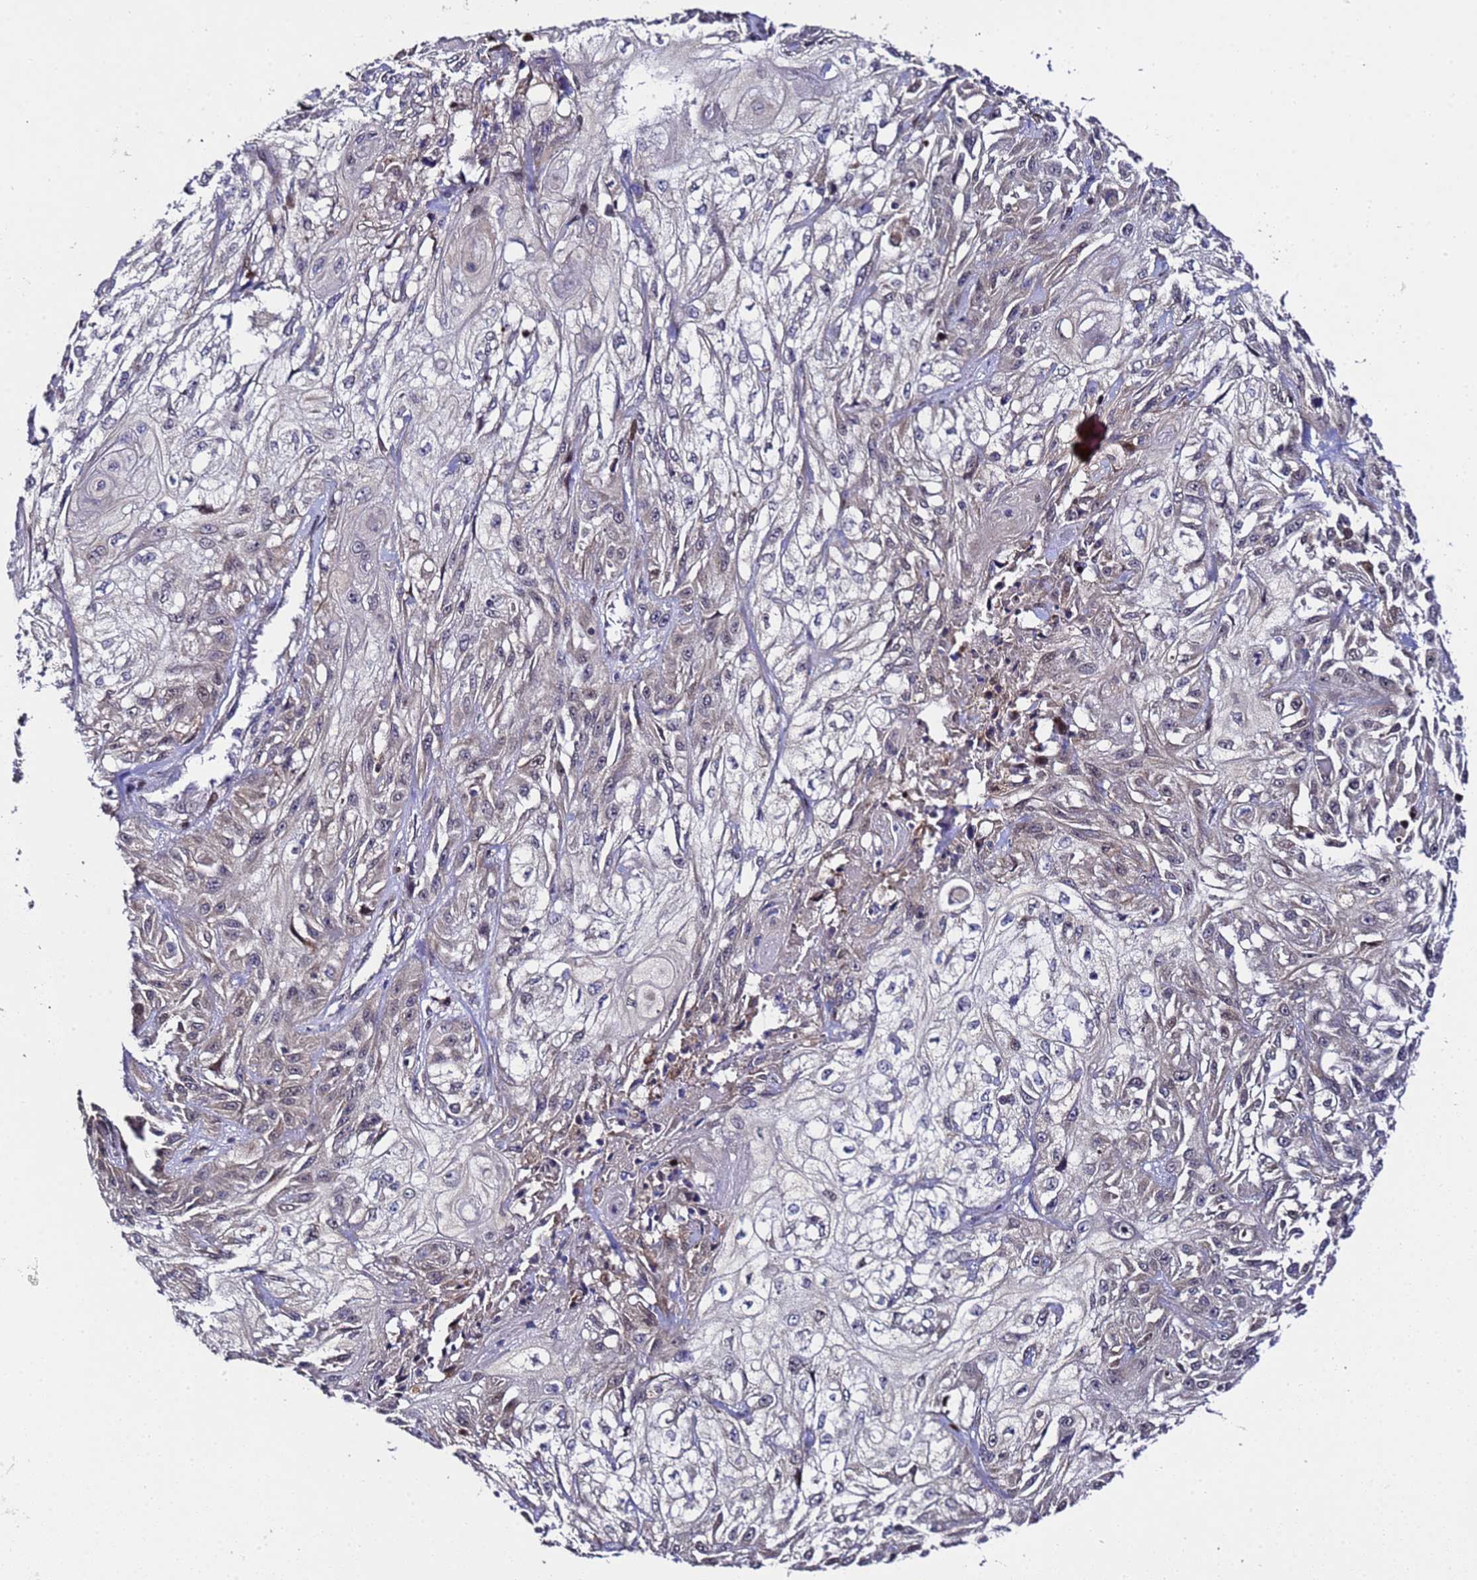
{"staining": {"intensity": "negative", "quantity": "none", "location": "none"}, "tissue": "skin cancer", "cell_type": "Tumor cells", "image_type": "cancer", "snomed": [{"axis": "morphology", "description": "Squamous cell carcinoma, NOS"}, {"axis": "morphology", "description": "Squamous cell carcinoma, metastatic, NOS"}, {"axis": "topography", "description": "Skin"}, {"axis": "topography", "description": "Lymph node"}], "caption": "There is no significant positivity in tumor cells of squamous cell carcinoma (skin).", "gene": "ALG3", "patient": {"sex": "male", "age": 75}}